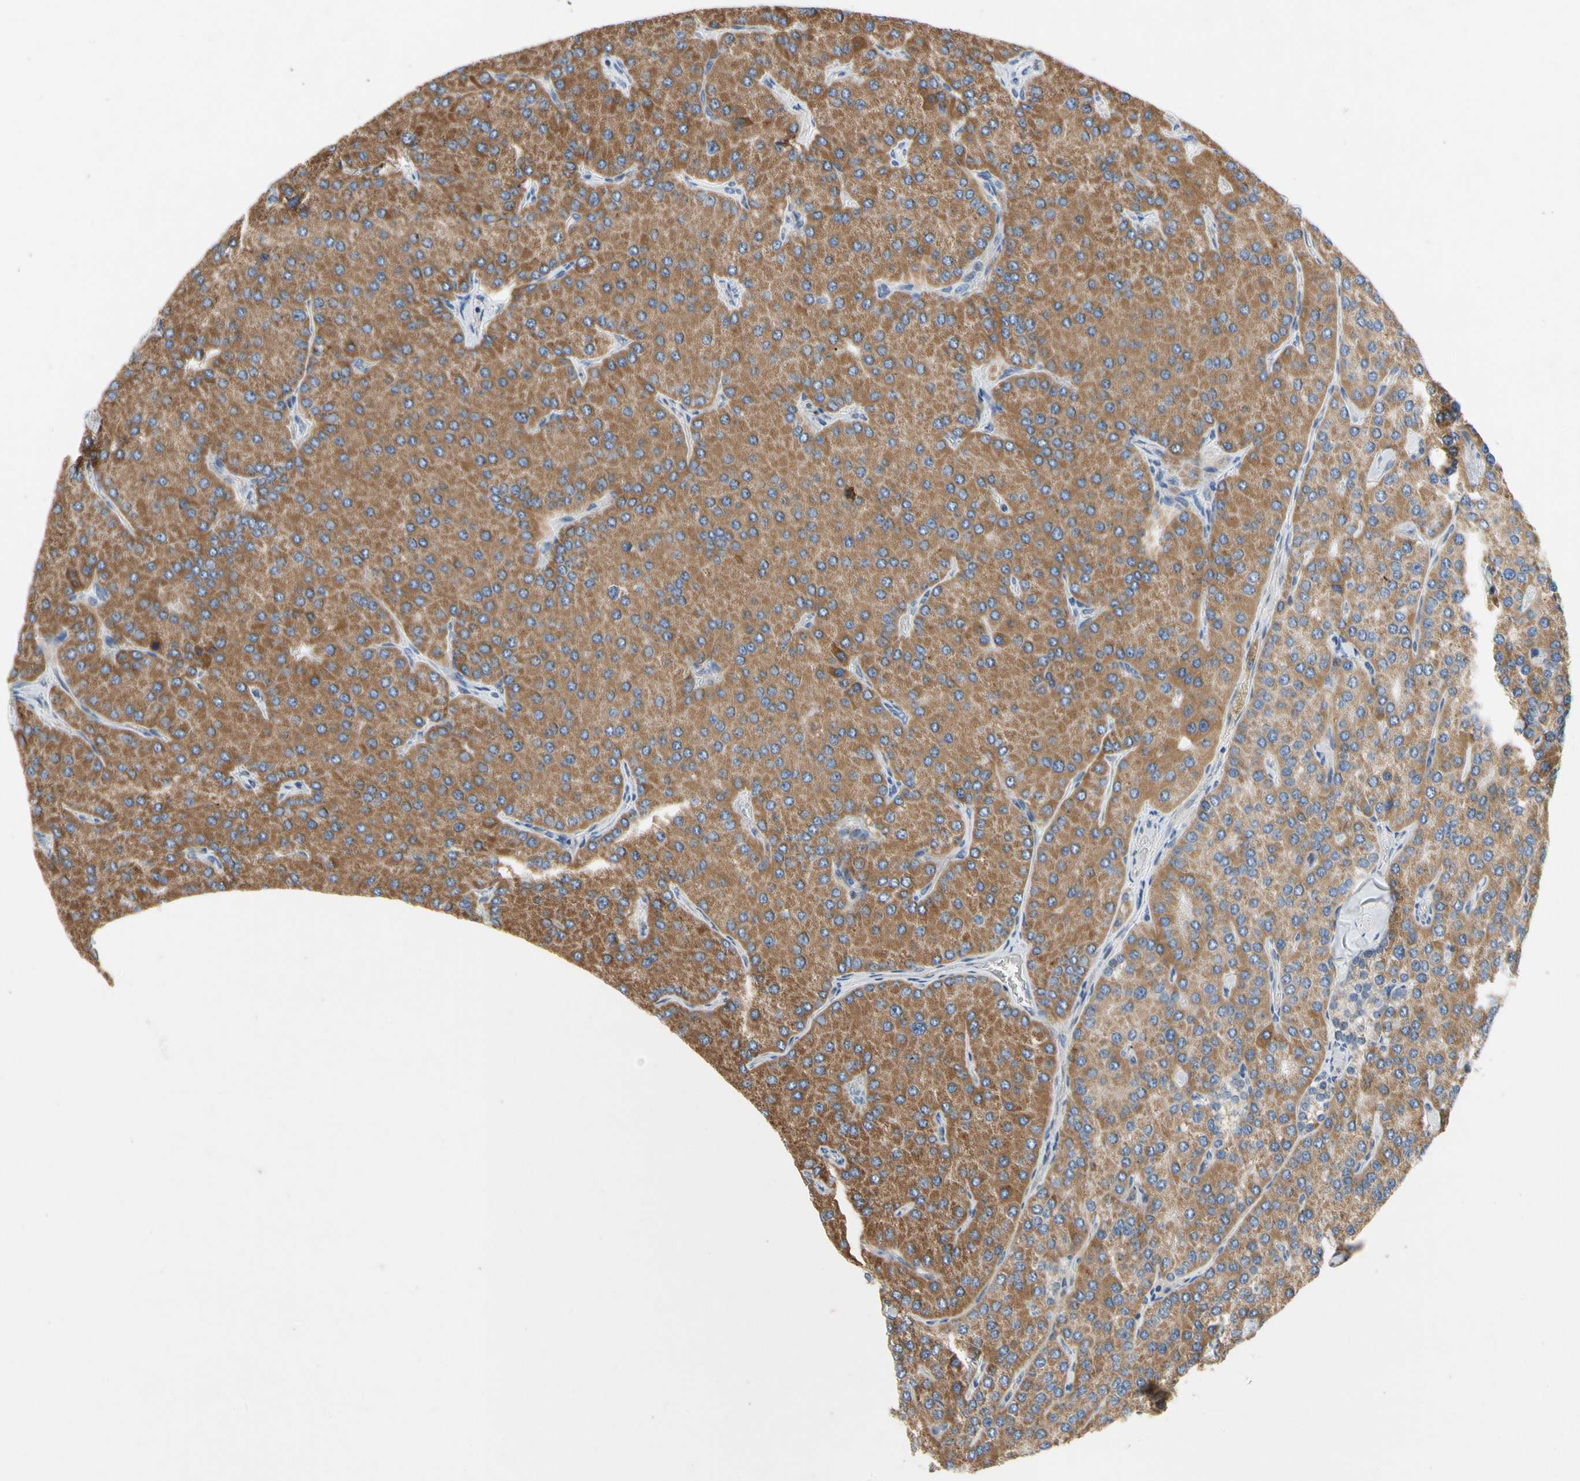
{"staining": {"intensity": "moderate", "quantity": ">75%", "location": "cytoplasmic/membranous"}, "tissue": "parathyroid gland", "cell_type": "Glandular cells", "image_type": "normal", "snomed": [{"axis": "morphology", "description": "Normal tissue, NOS"}, {"axis": "morphology", "description": "Adenoma, NOS"}, {"axis": "topography", "description": "Parathyroid gland"}], "caption": "Immunohistochemistry (IHC) (DAB (3,3'-diaminobenzidine)) staining of benign parathyroid gland demonstrates moderate cytoplasmic/membranous protein expression in approximately >75% of glandular cells. Nuclei are stained in blue.", "gene": "KLHDC8B", "patient": {"sex": "female", "age": 86}}